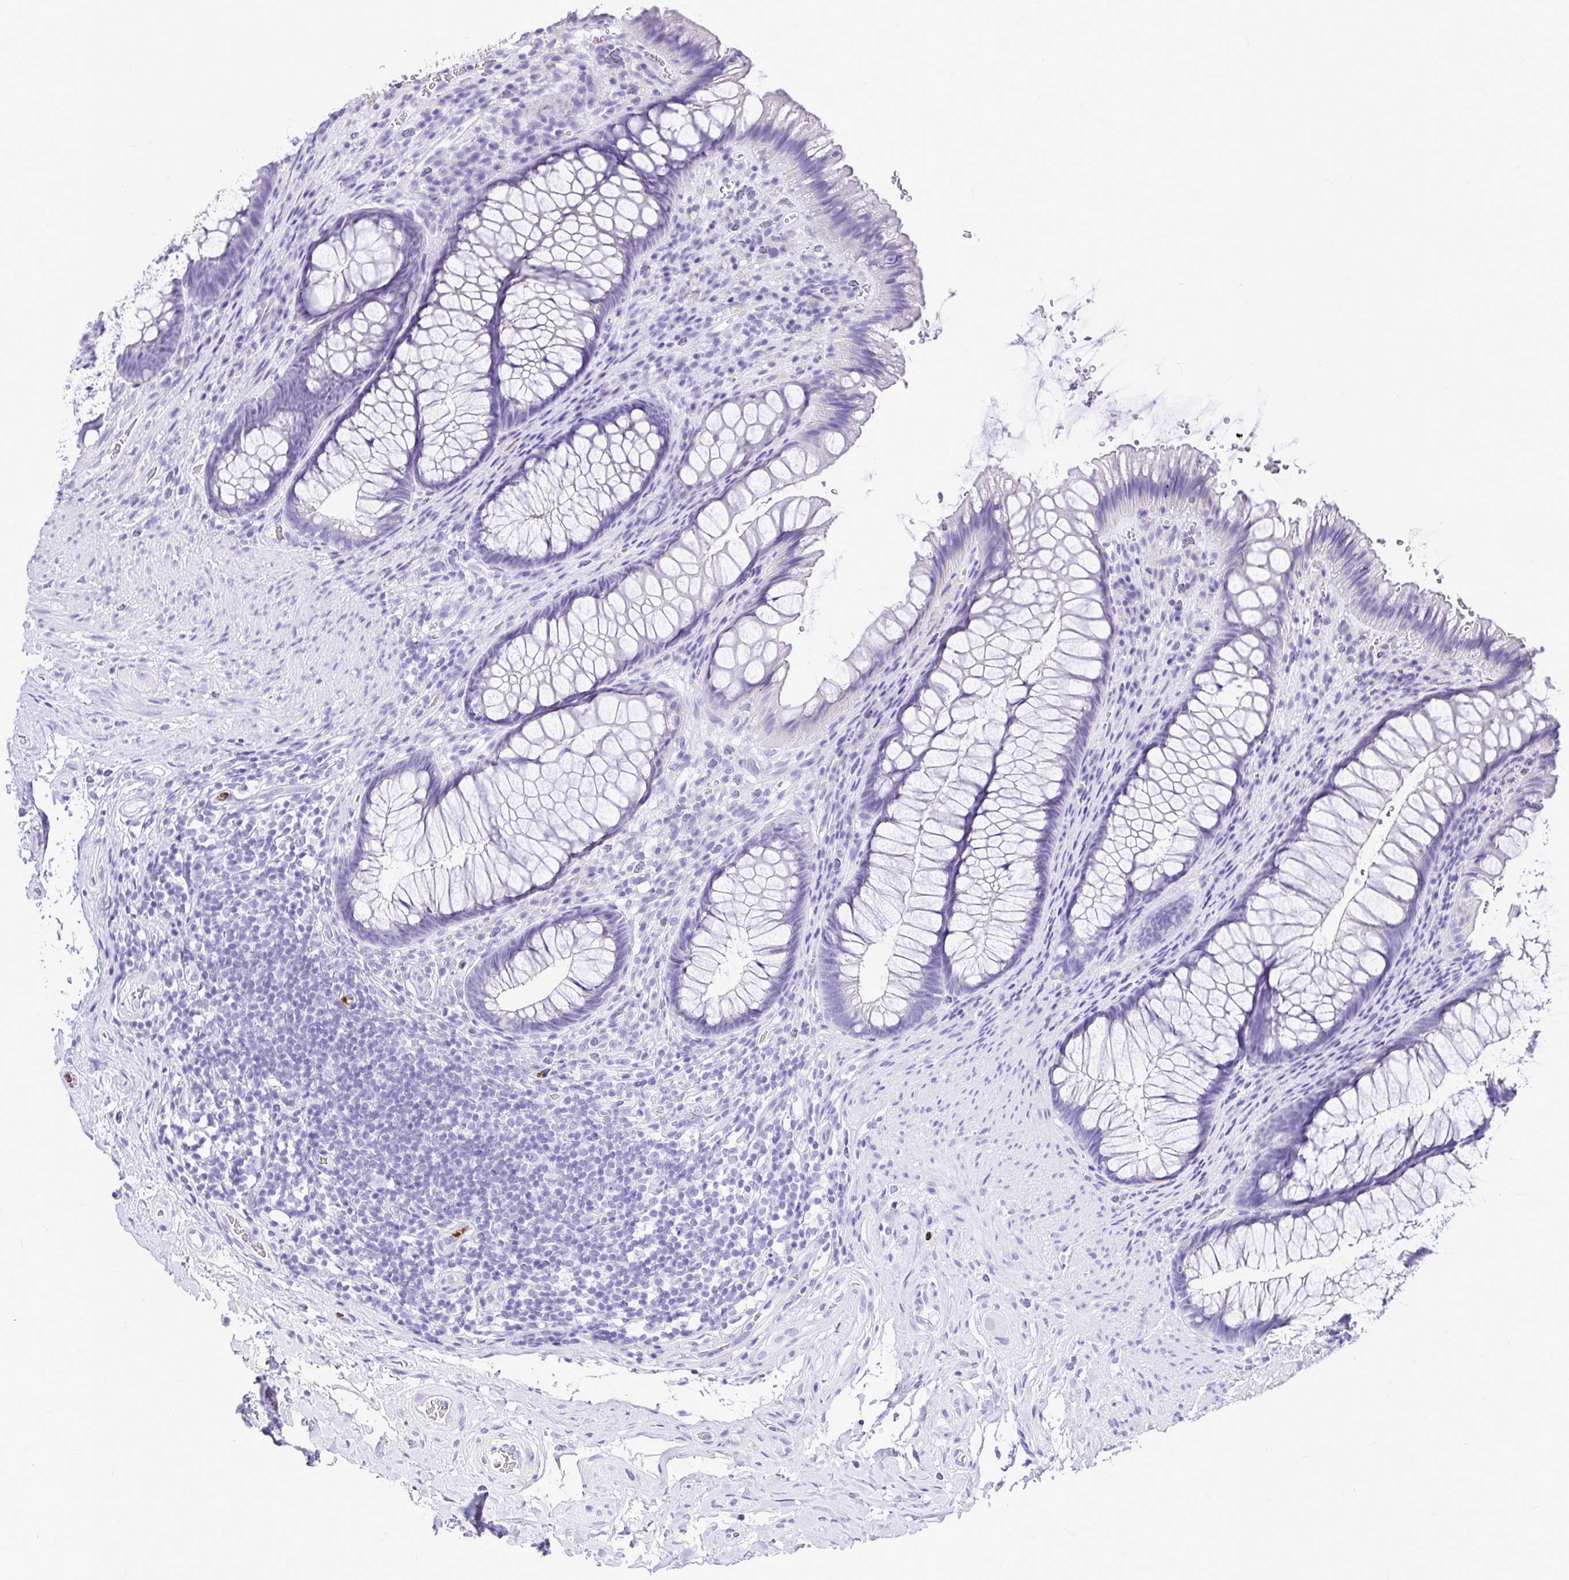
{"staining": {"intensity": "negative", "quantity": "none", "location": "none"}, "tissue": "rectum", "cell_type": "Glandular cells", "image_type": "normal", "snomed": [{"axis": "morphology", "description": "Normal tissue, NOS"}, {"axis": "topography", "description": "Rectum"}], "caption": "This is an immunohistochemistry (IHC) micrograph of normal rectum. There is no expression in glandular cells.", "gene": "CLEC1B", "patient": {"sex": "male", "age": 53}}